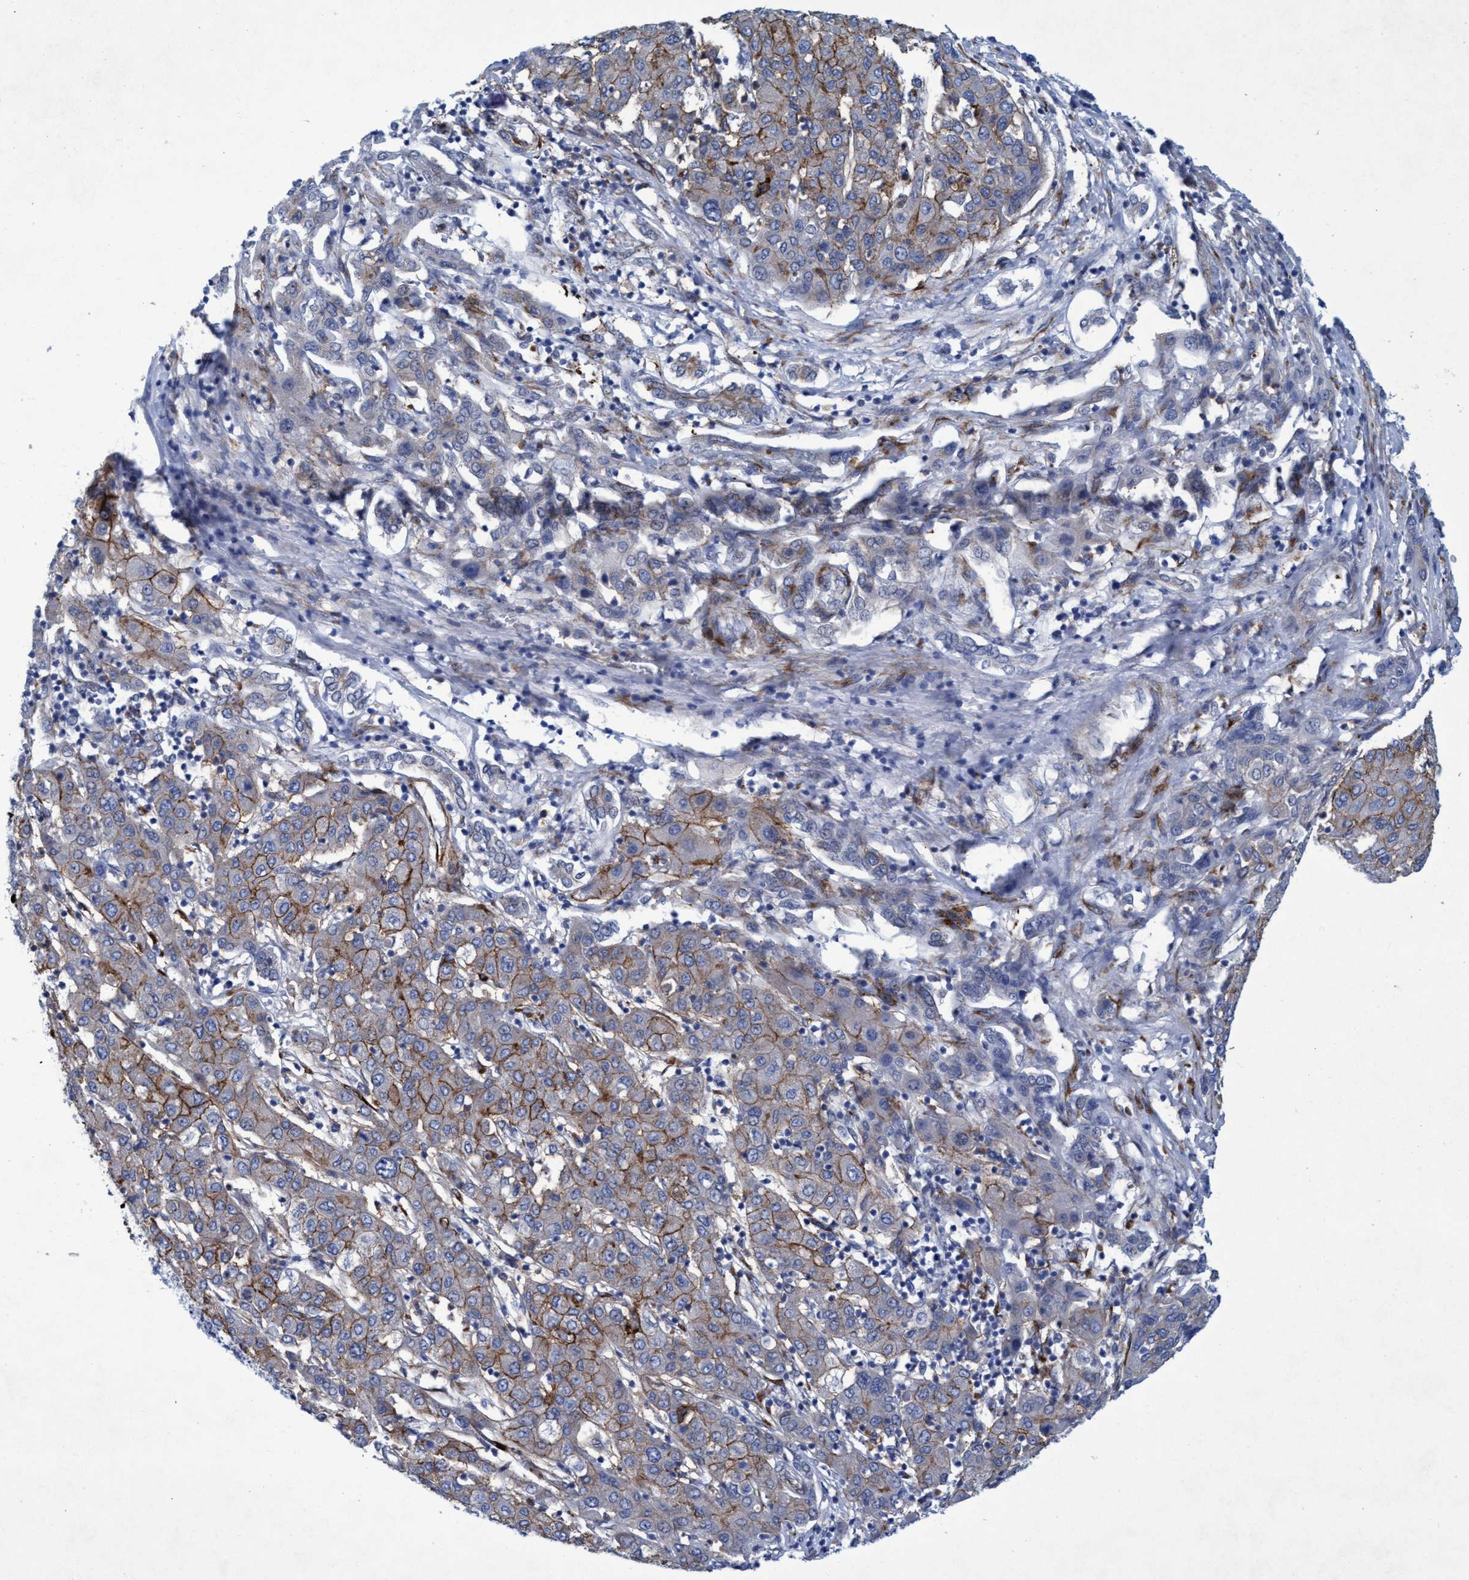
{"staining": {"intensity": "moderate", "quantity": "25%-75%", "location": "cytoplasmic/membranous"}, "tissue": "liver cancer", "cell_type": "Tumor cells", "image_type": "cancer", "snomed": [{"axis": "morphology", "description": "Carcinoma, Hepatocellular, NOS"}, {"axis": "topography", "description": "Liver"}], "caption": "Liver cancer (hepatocellular carcinoma) stained for a protein shows moderate cytoplasmic/membranous positivity in tumor cells.", "gene": "SLC43A2", "patient": {"sex": "male", "age": 65}}